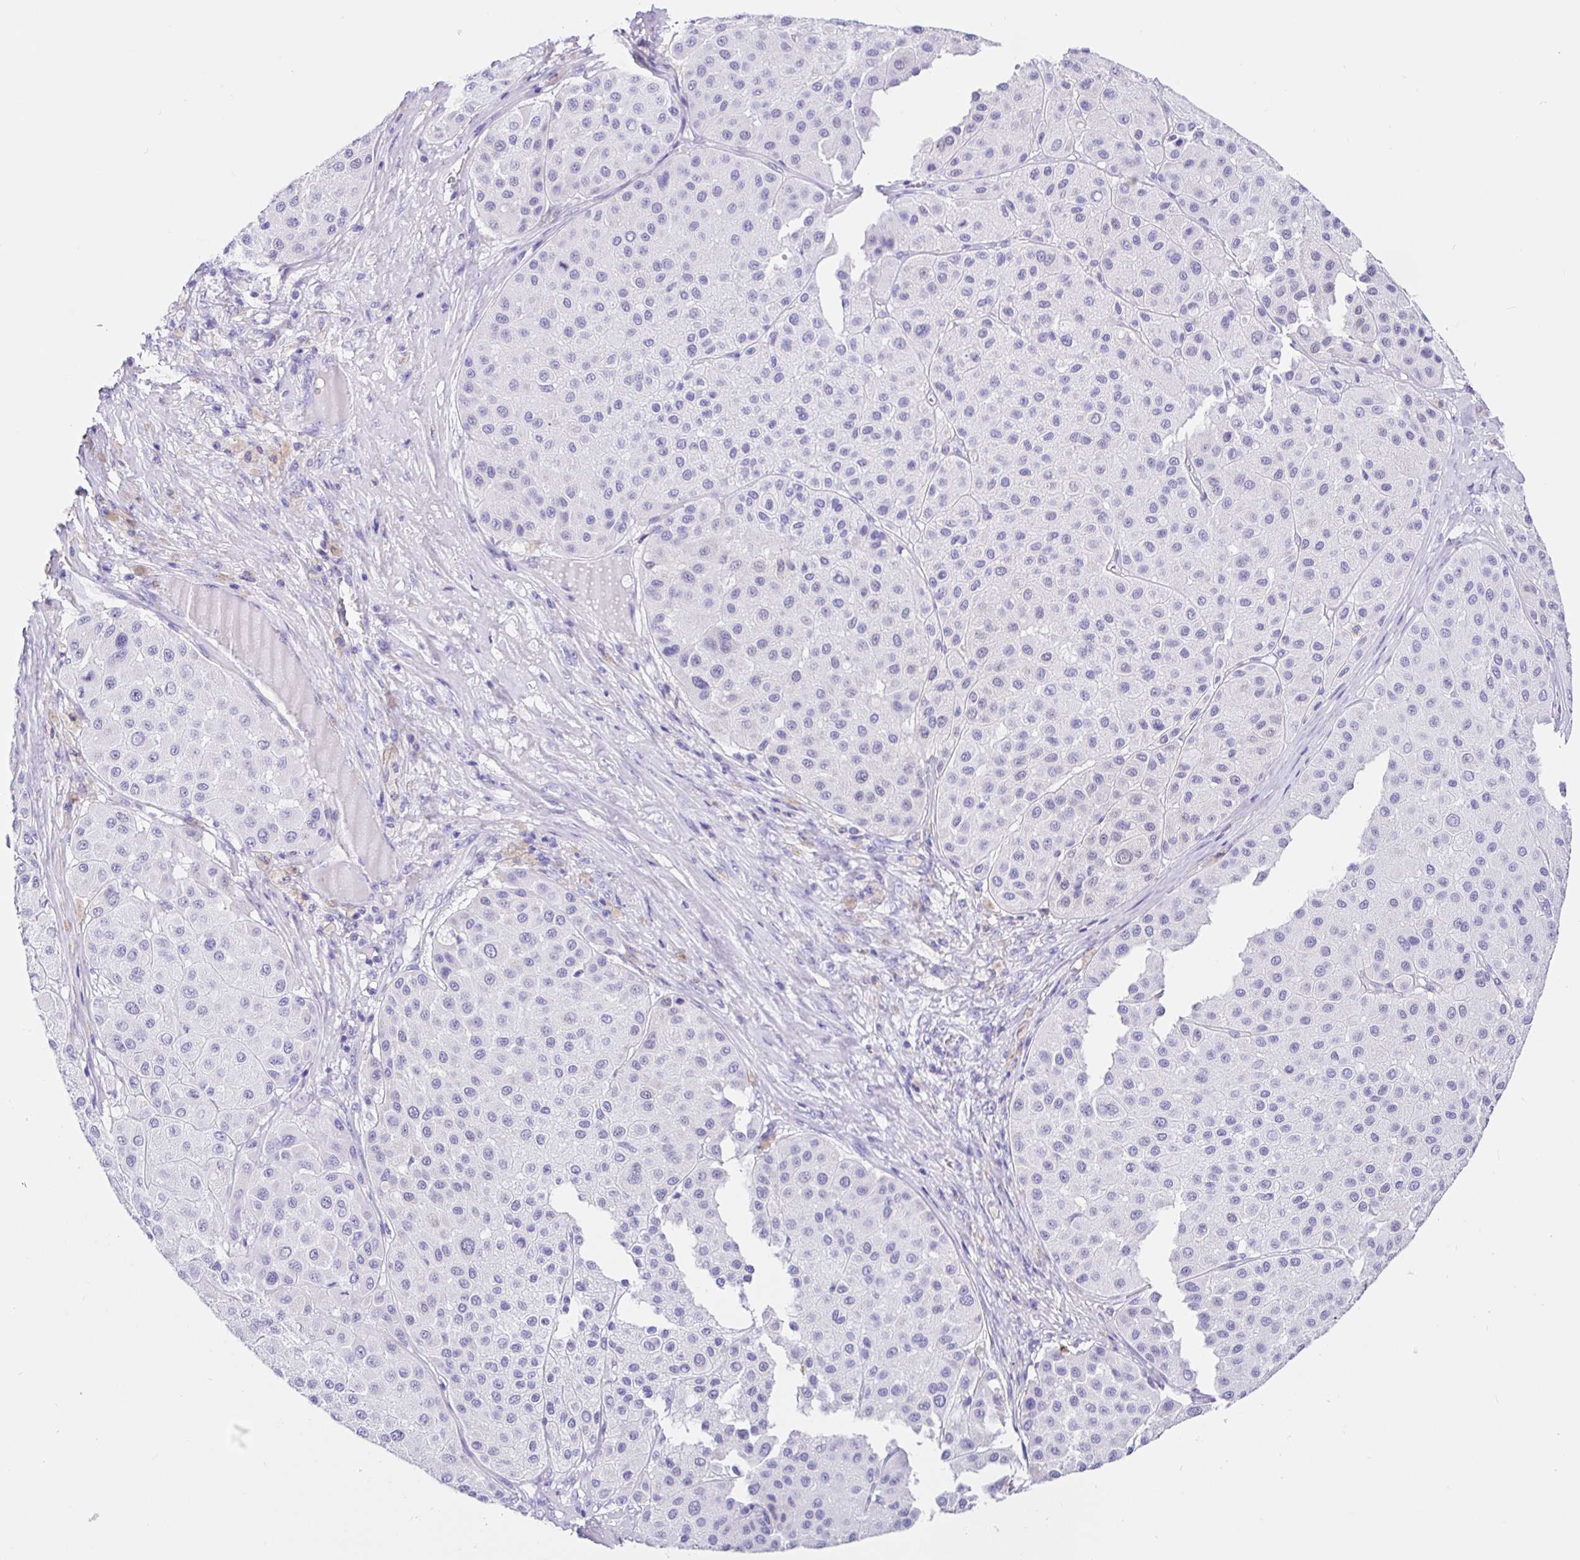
{"staining": {"intensity": "negative", "quantity": "none", "location": "none"}, "tissue": "melanoma", "cell_type": "Tumor cells", "image_type": "cancer", "snomed": [{"axis": "morphology", "description": "Malignant melanoma, Metastatic site"}, {"axis": "topography", "description": "Smooth muscle"}], "caption": "An immunohistochemistry (IHC) micrograph of malignant melanoma (metastatic site) is shown. There is no staining in tumor cells of malignant melanoma (metastatic site). The staining was performed using DAB (3,3'-diaminobenzidine) to visualize the protein expression in brown, while the nuclei were stained in blue with hematoxylin (Magnification: 20x).", "gene": "PRAMEF19", "patient": {"sex": "male", "age": 41}}